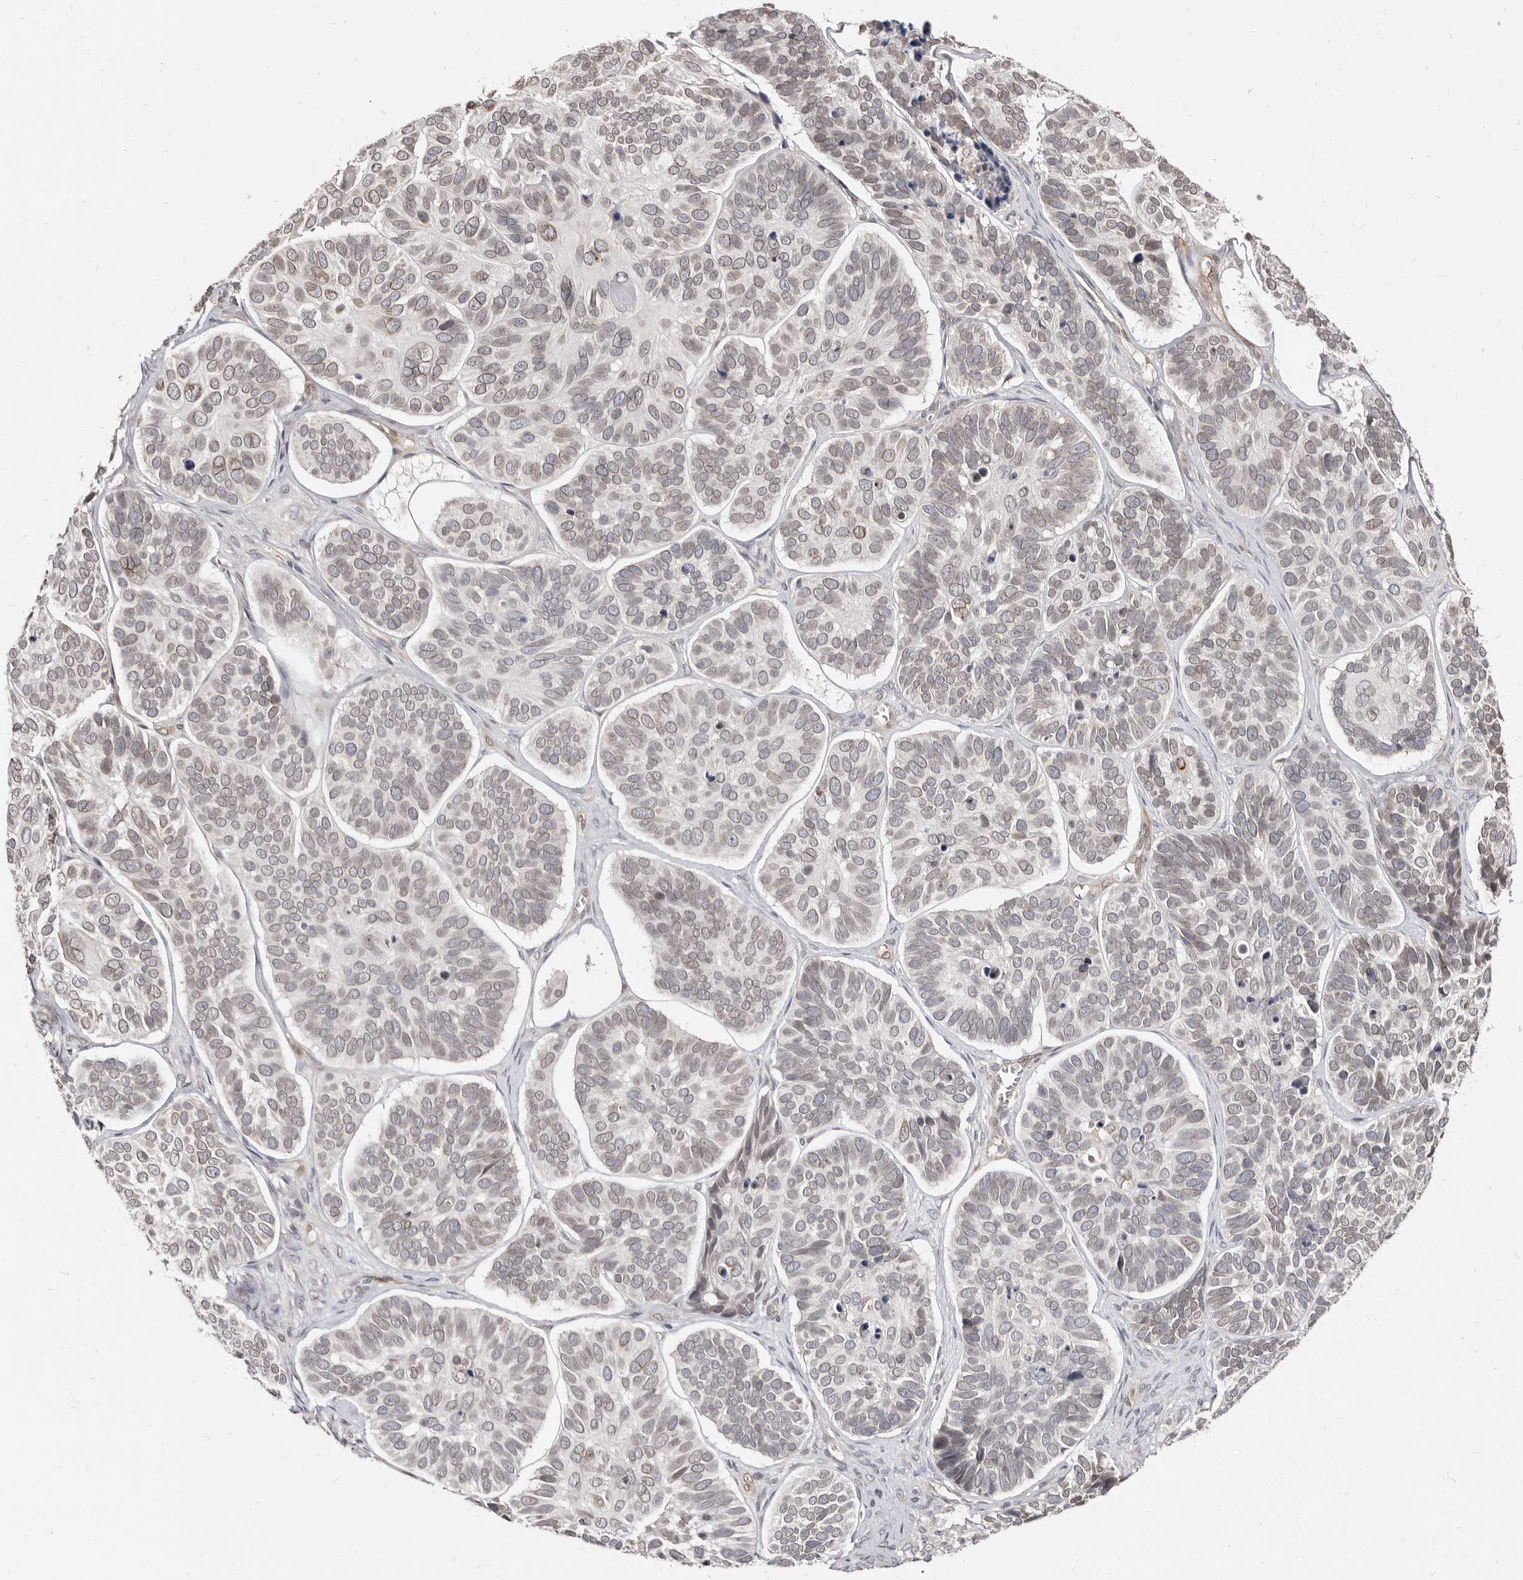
{"staining": {"intensity": "moderate", "quantity": "25%-75%", "location": "nuclear"}, "tissue": "skin cancer", "cell_type": "Tumor cells", "image_type": "cancer", "snomed": [{"axis": "morphology", "description": "Basal cell carcinoma"}, {"axis": "topography", "description": "Skin"}], "caption": "IHC (DAB (3,3'-diaminobenzidine)) staining of basal cell carcinoma (skin) exhibits moderate nuclear protein staining in approximately 25%-75% of tumor cells.", "gene": "LCORL", "patient": {"sex": "male", "age": 62}}